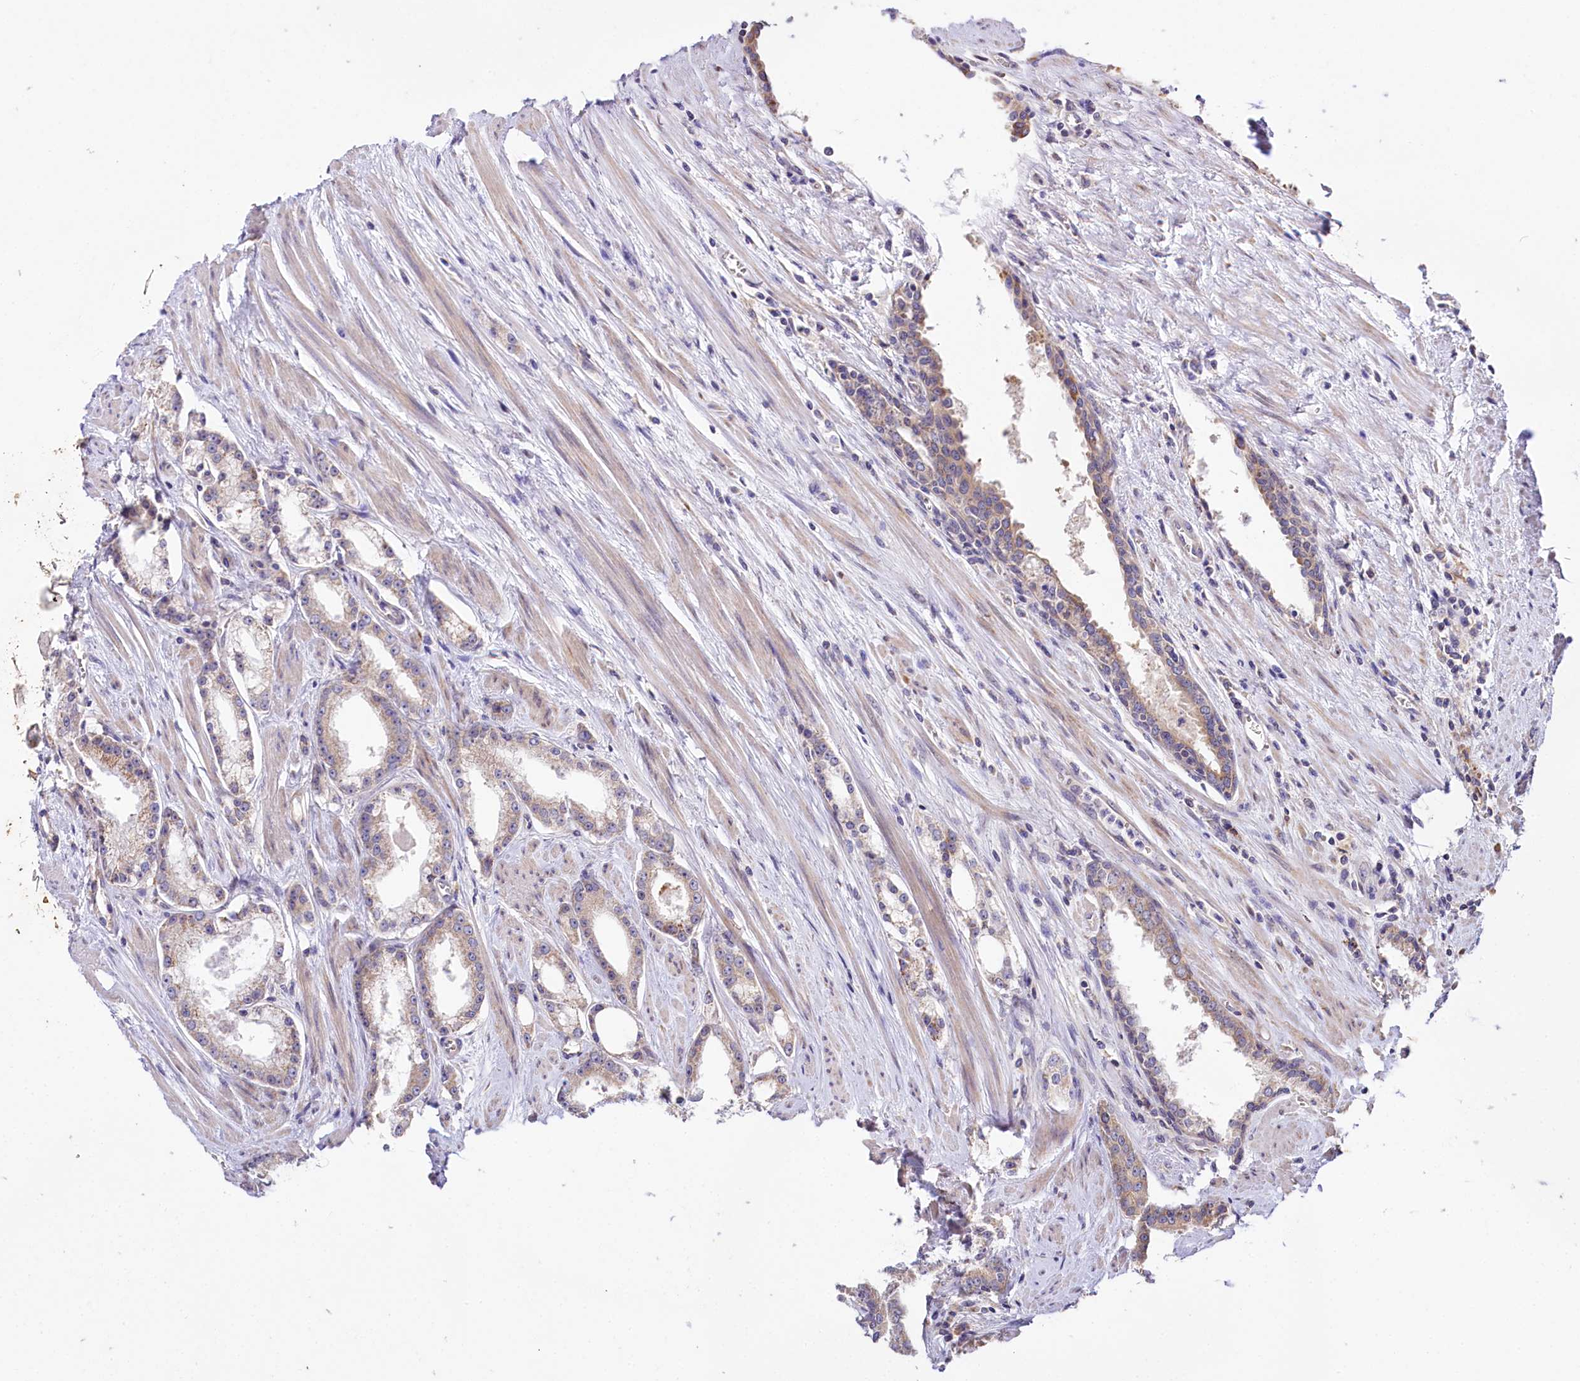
{"staining": {"intensity": "weak", "quantity": "25%-75%", "location": "cytoplasmic/membranous"}, "tissue": "prostate cancer", "cell_type": "Tumor cells", "image_type": "cancer", "snomed": [{"axis": "morphology", "description": "Adenocarcinoma, Low grade"}, {"axis": "topography", "description": "Prostate and seminal vesicle, NOS"}], "caption": "This is a micrograph of immunohistochemistry (IHC) staining of prostate cancer (adenocarcinoma (low-grade)), which shows weak staining in the cytoplasmic/membranous of tumor cells.", "gene": "CEP295", "patient": {"sex": "male", "age": 60}}